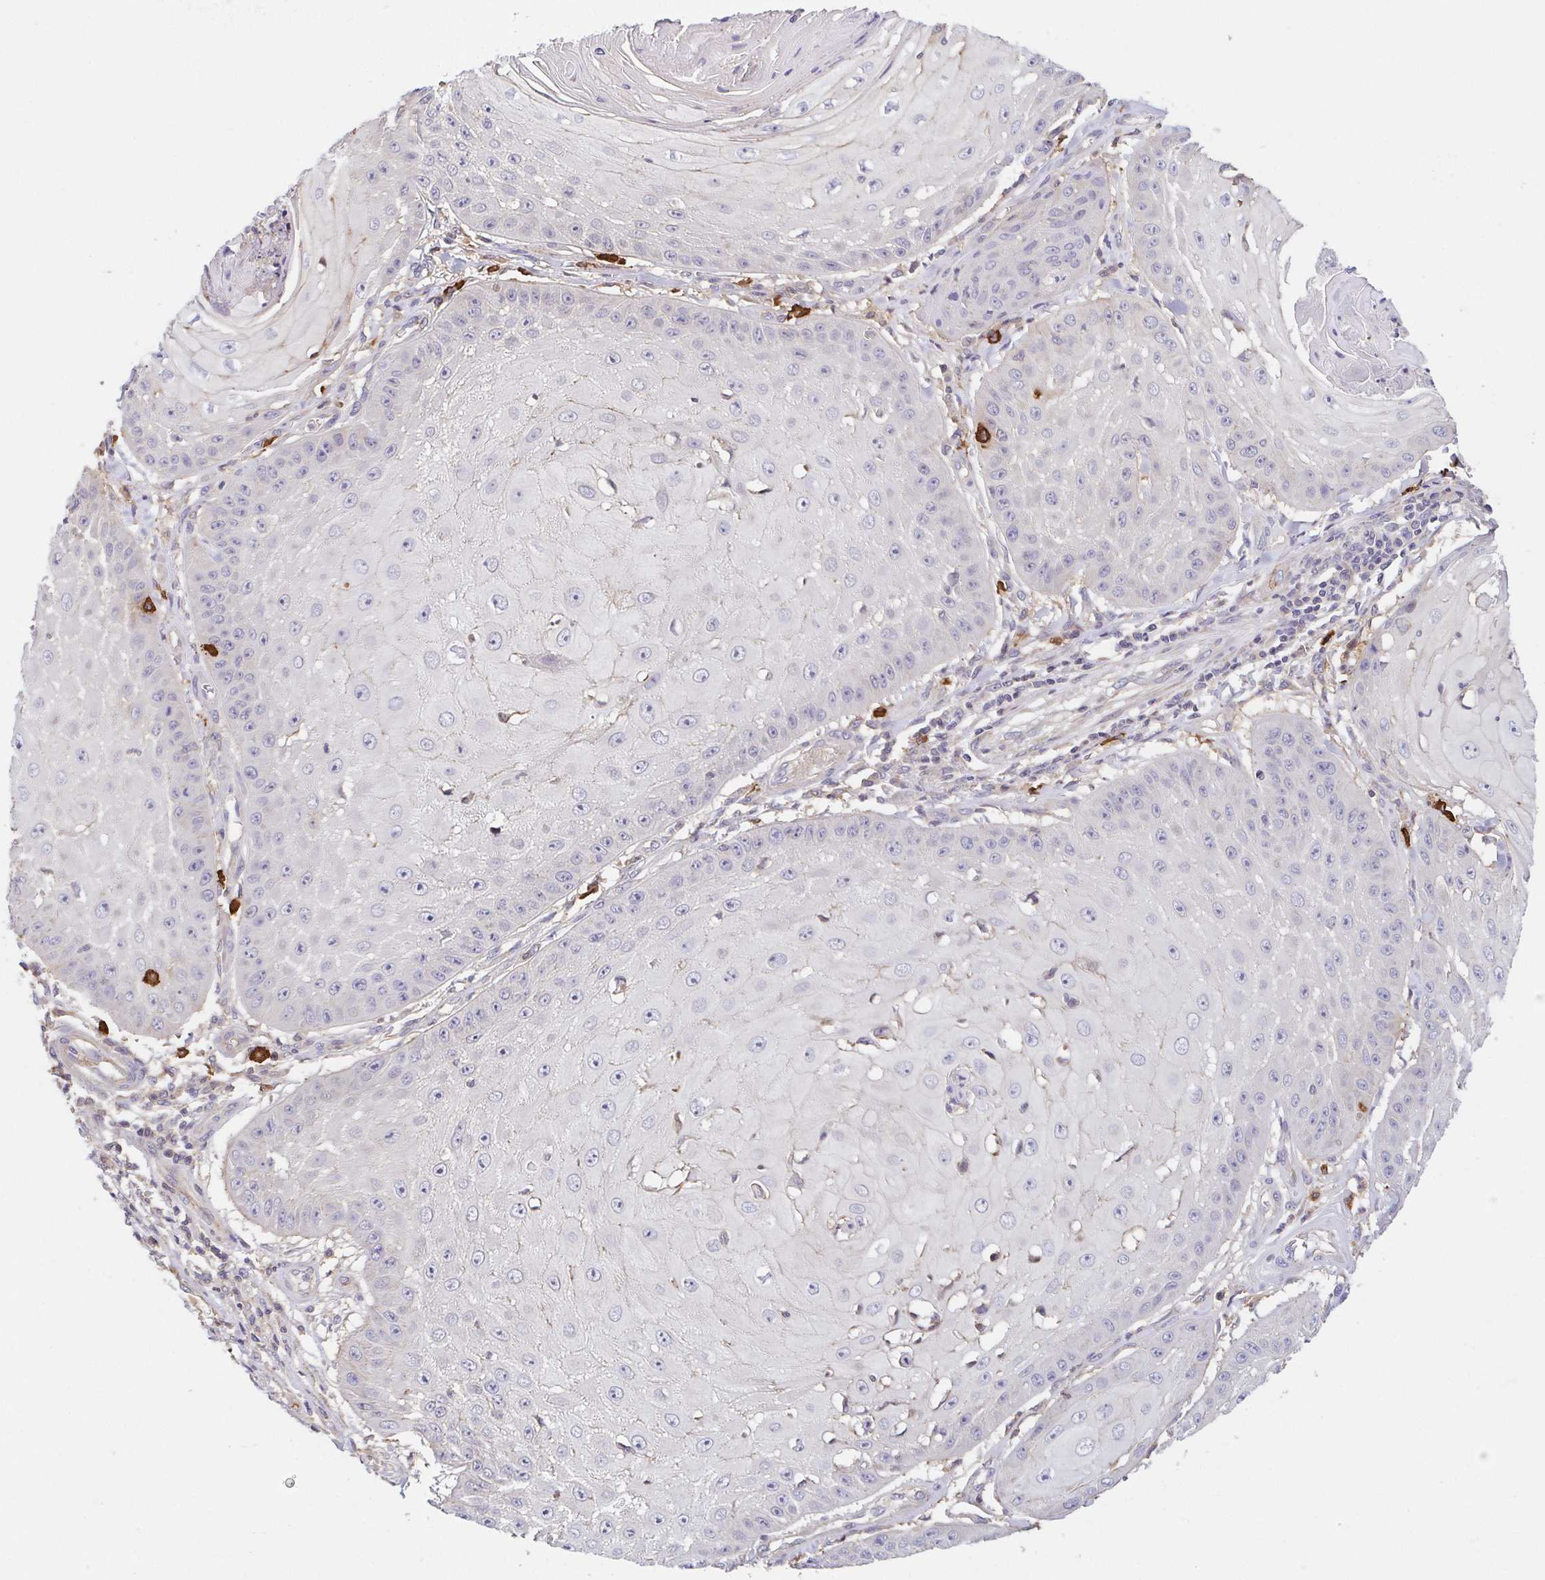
{"staining": {"intensity": "negative", "quantity": "none", "location": "none"}, "tissue": "skin cancer", "cell_type": "Tumor cells", "image_type": "cancer", "snomed": [{"axis": "morphology", "description": "Squamous cell carcinoma, NOS"}, {"axis": "topography", "description": "Skin"}], "caption": "This is an immunohistochemistry (IHC) histopathology image of skin cancer (squamous cell carcinoma). There is no staining in tumor cells.", "gene": "PREPL", "patient": {"sex": "male", "age": 70}}